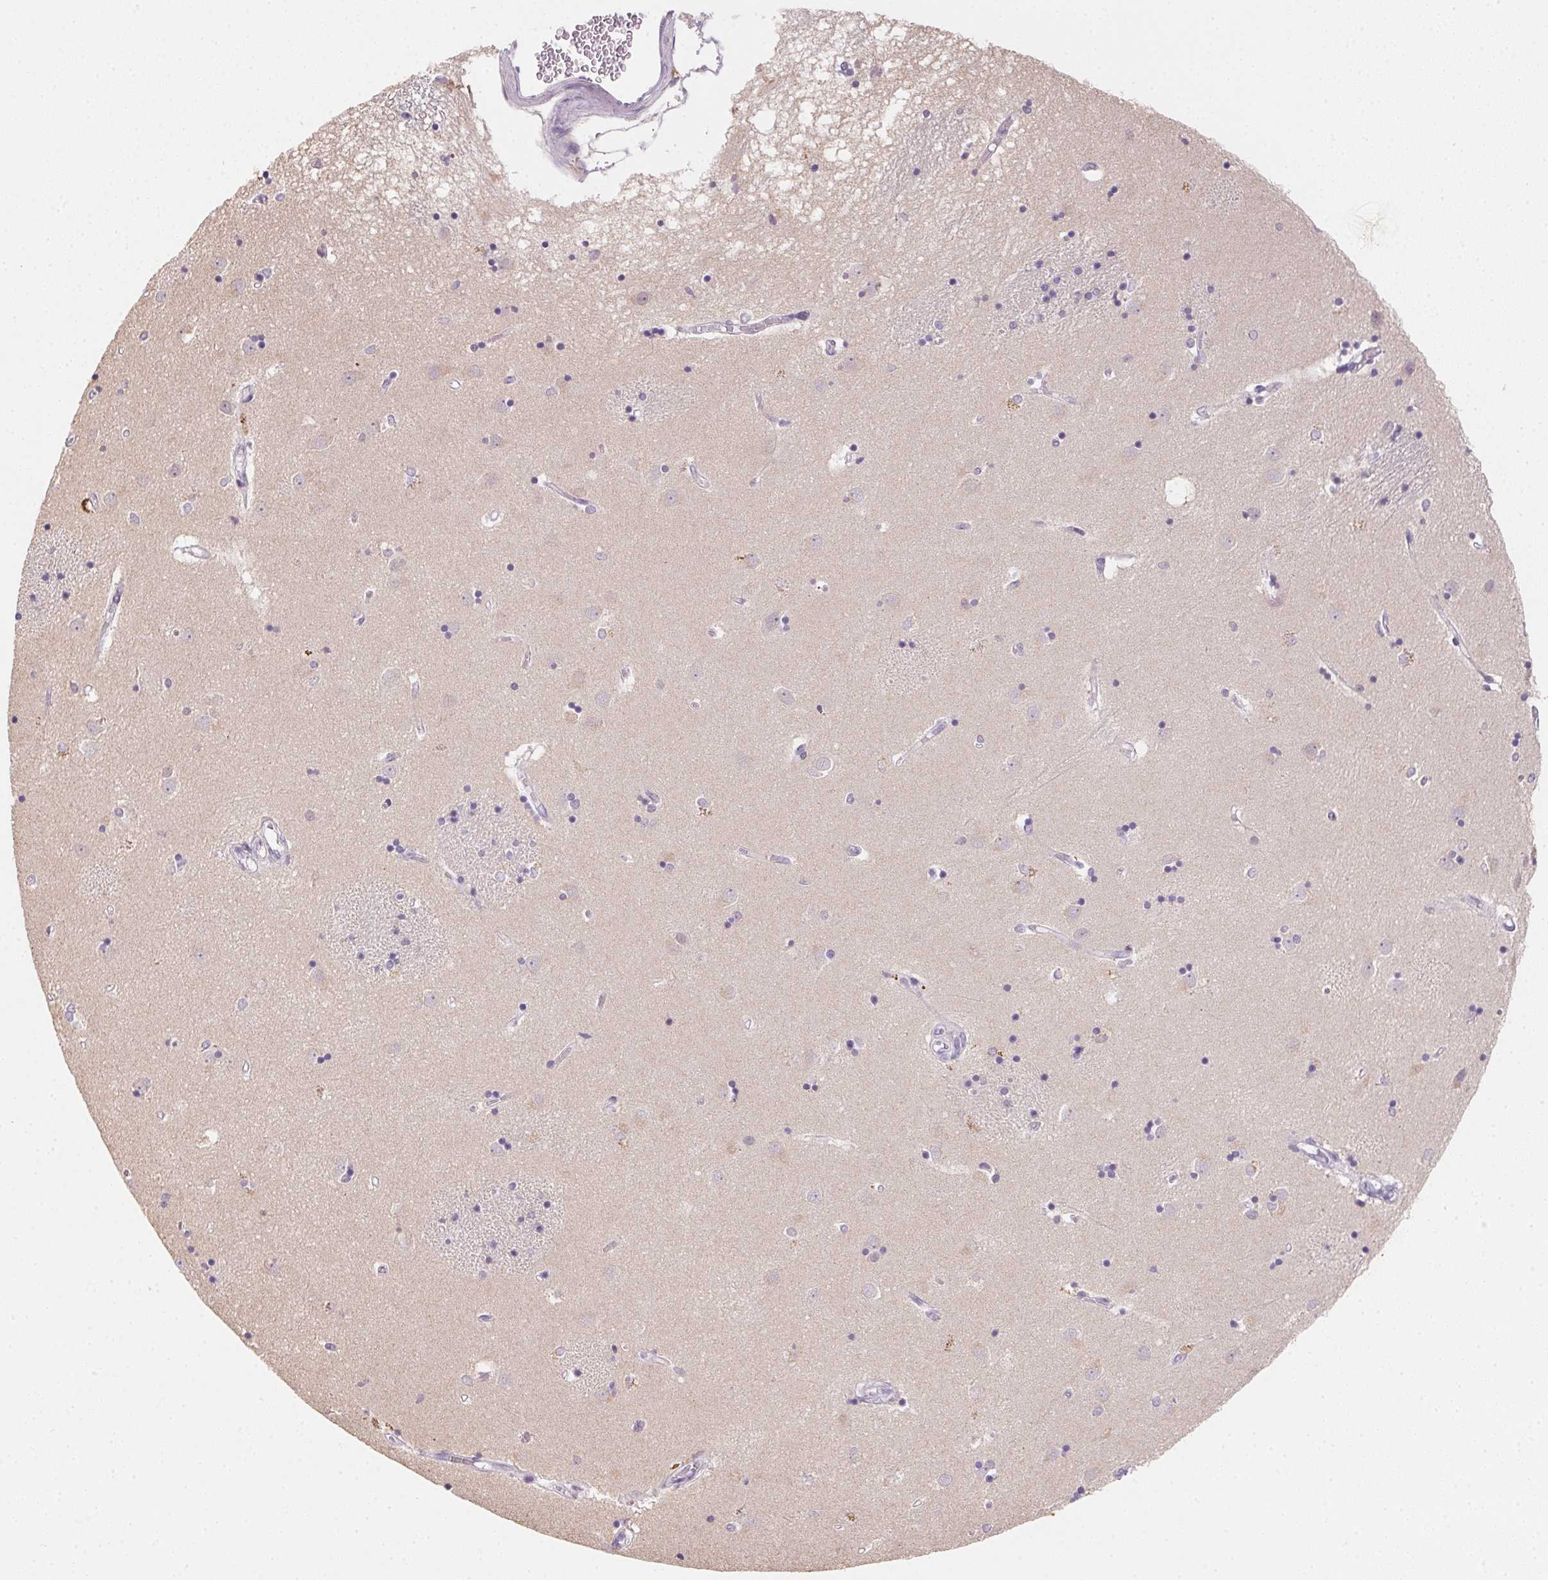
{"staining": {"intensity": "negative", "quantity": "none", "location": "none"}, "tissue": "caudate", "cell_type": "Glial cells", "image_type": "normal", "snomed": [{"axis": "morphology", "description": "Normal tissue, NOS"}, {"axis": "topography", "description": "Lateral ventricle wall"}], "caption": "This is an immunohistochemistry image of normal caudate. There is no positivity in glial cells.", "gene": "SLC6A18", "patient": {"sex": "male", "age": 54}}